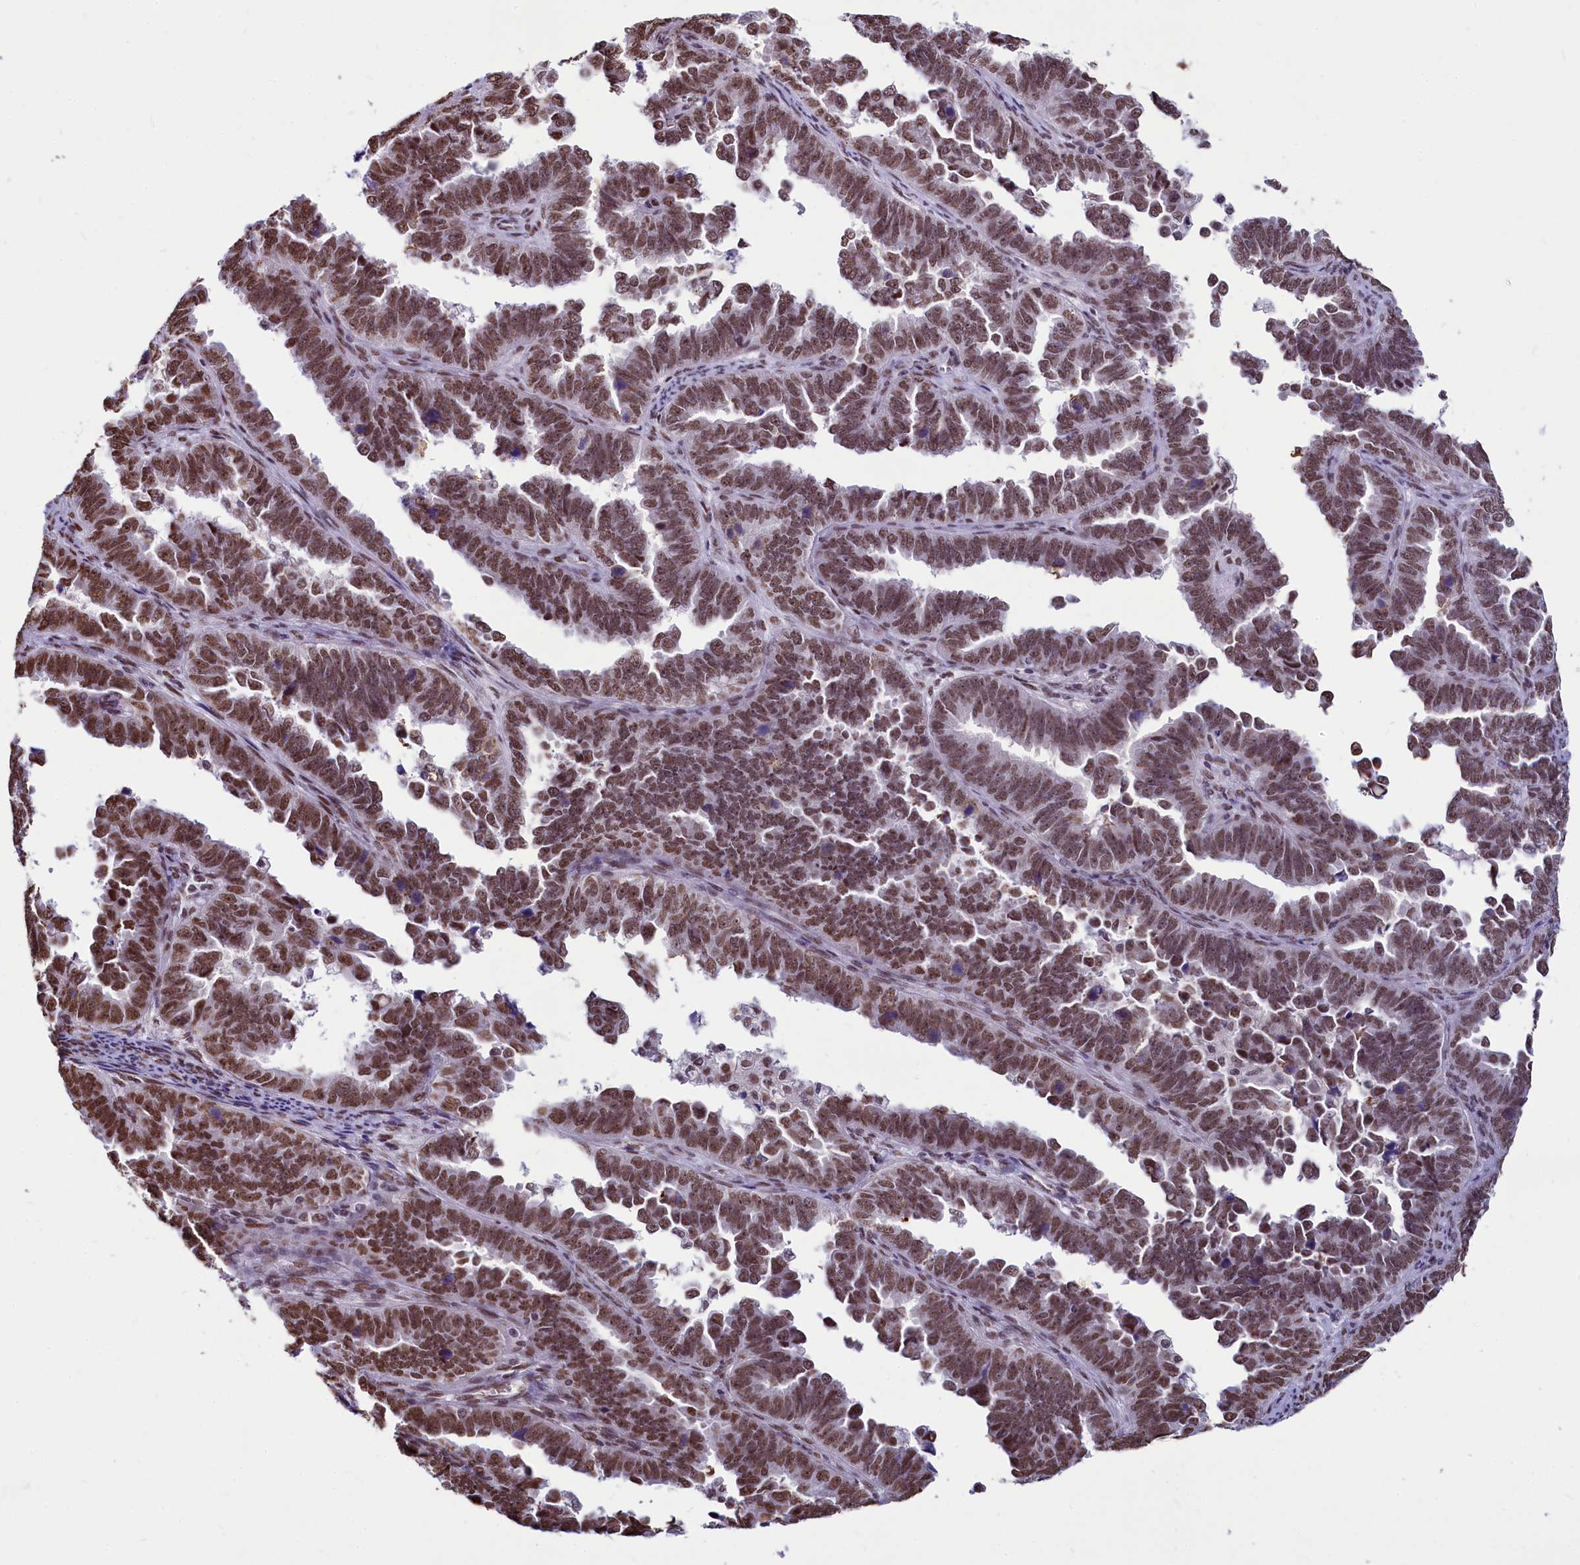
{"staining": {"intensity": "strong", "quantity": ">75%", "location": "nuclear"}, "tissue": "endometrial cancer", "cell_type": "Tumor cells", "image_type": "cancer", "snomed": [{"axis": "morphology", "description": "Adenocarcinoma, NOS"}, {"axis": "topography", "description": "Endometrium"}], "caption": "Human endometrial cancer (adenocarcinoma) stained with a protein marker demonstrates strong staining in tumor cells.", "gene": "PARPBP", "patient": {"sex": "female", "age": 75}}